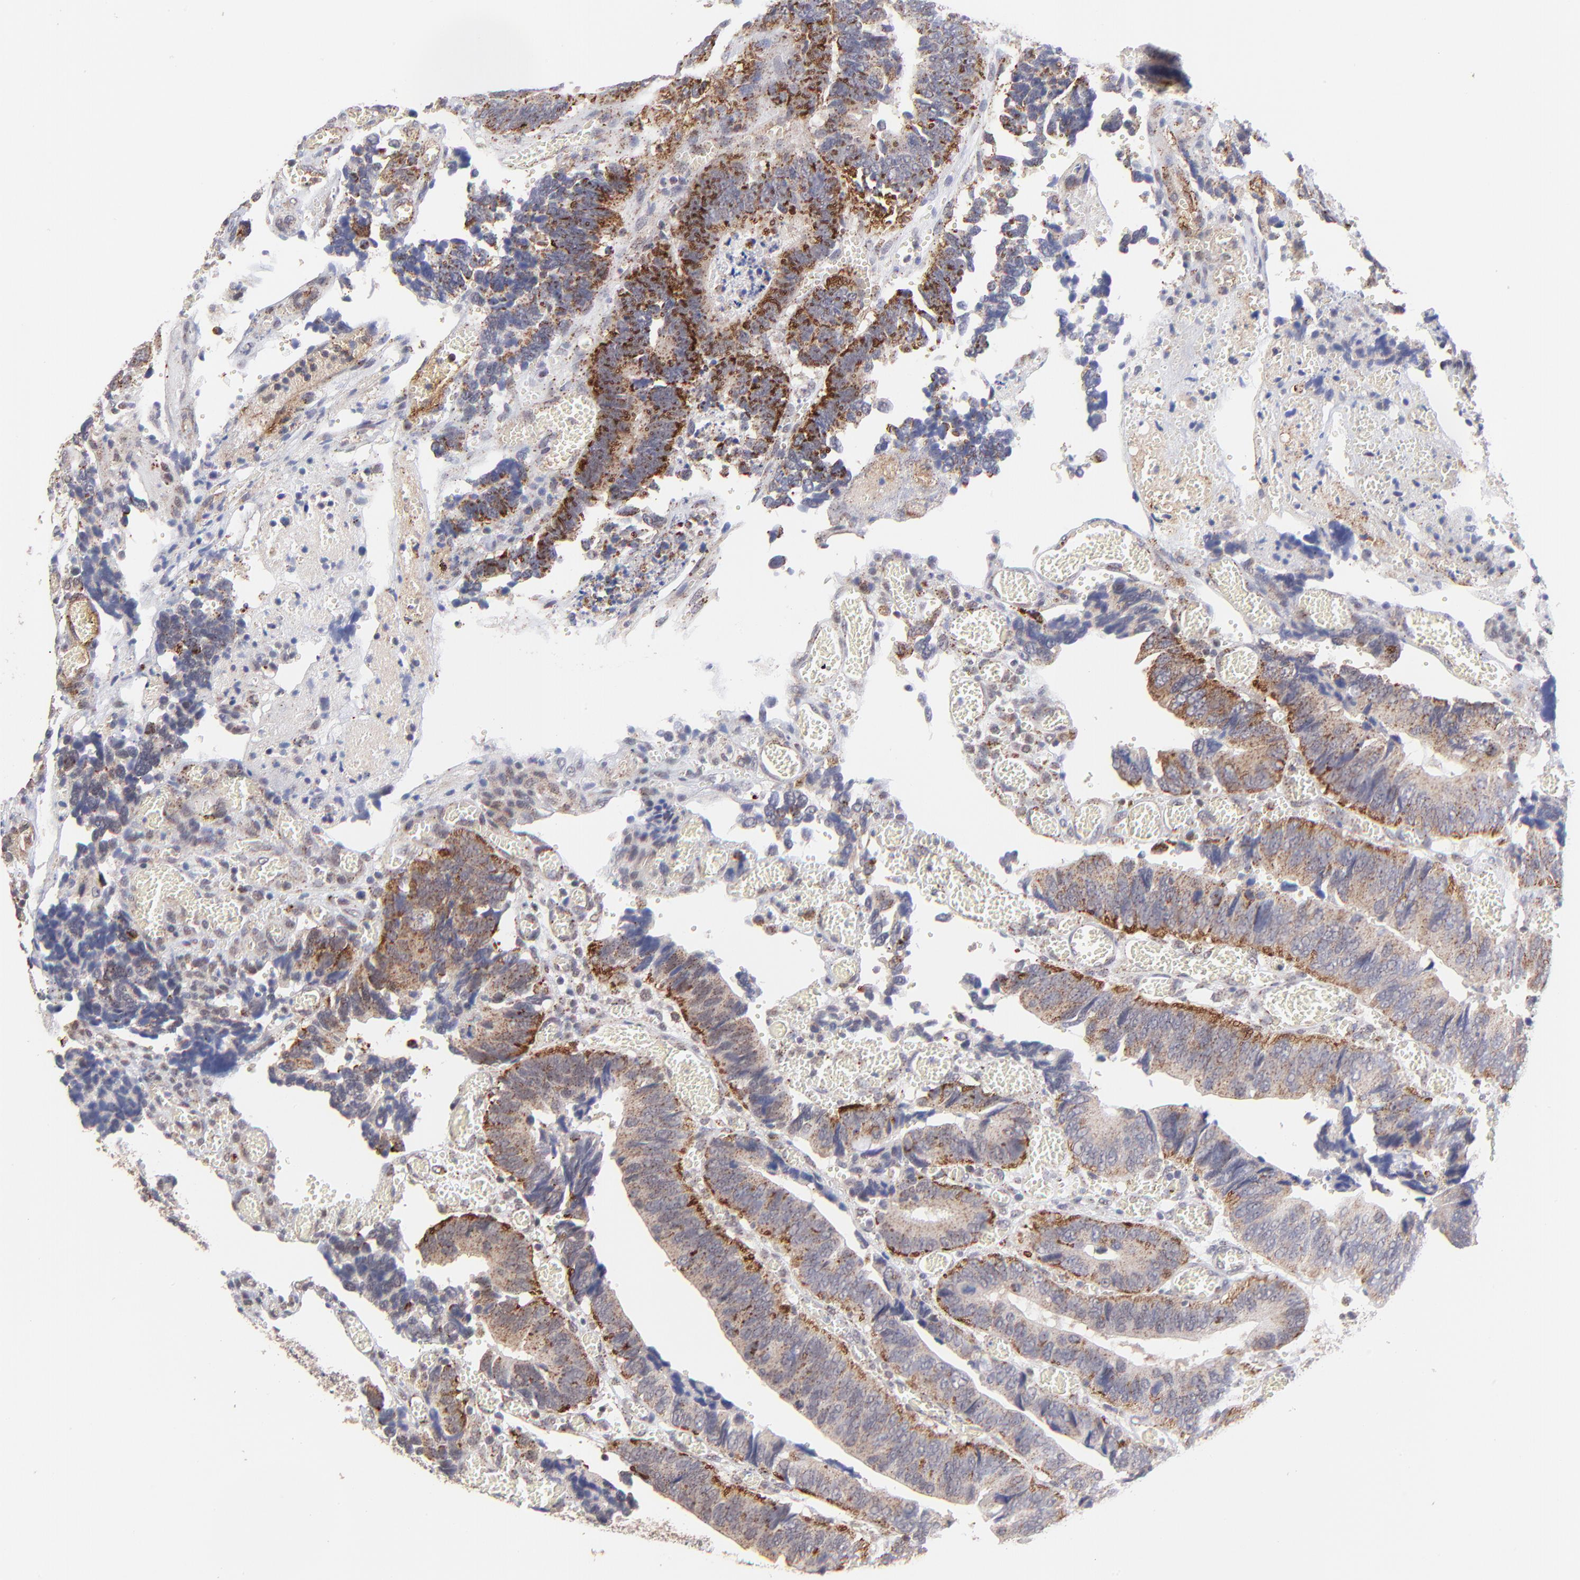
{"staining": {"intensity": "moderate", "quantity": ">75%", "location": "cytoplasmic/membranous"}, "tissue": "colorectal cancer", "cell_type": "Tumor cells", "image_type": "cancer", "snomed": [{"axis": "morphology", "description": "Adenocarcinoma, NOS"}, {"axis": "topography", "description": "Colon"}], "caption": "Immunohistochemistry staining of colorectal cancer (adenocarcinoma), which demonstrates medium levels of moderate cytoplasmic/membranous expression in approximately >75% of tumor cells indicating moderate cytoplasmic/membranous protein positivity. The staining was performed using DAB (3,3'-diaminobenzidine) (brown) for protein detection and nuclei were counterstained in hematoxylin (blue).", "gene": "ZNF747", "patient": {"sex": "male", "age": 72}}